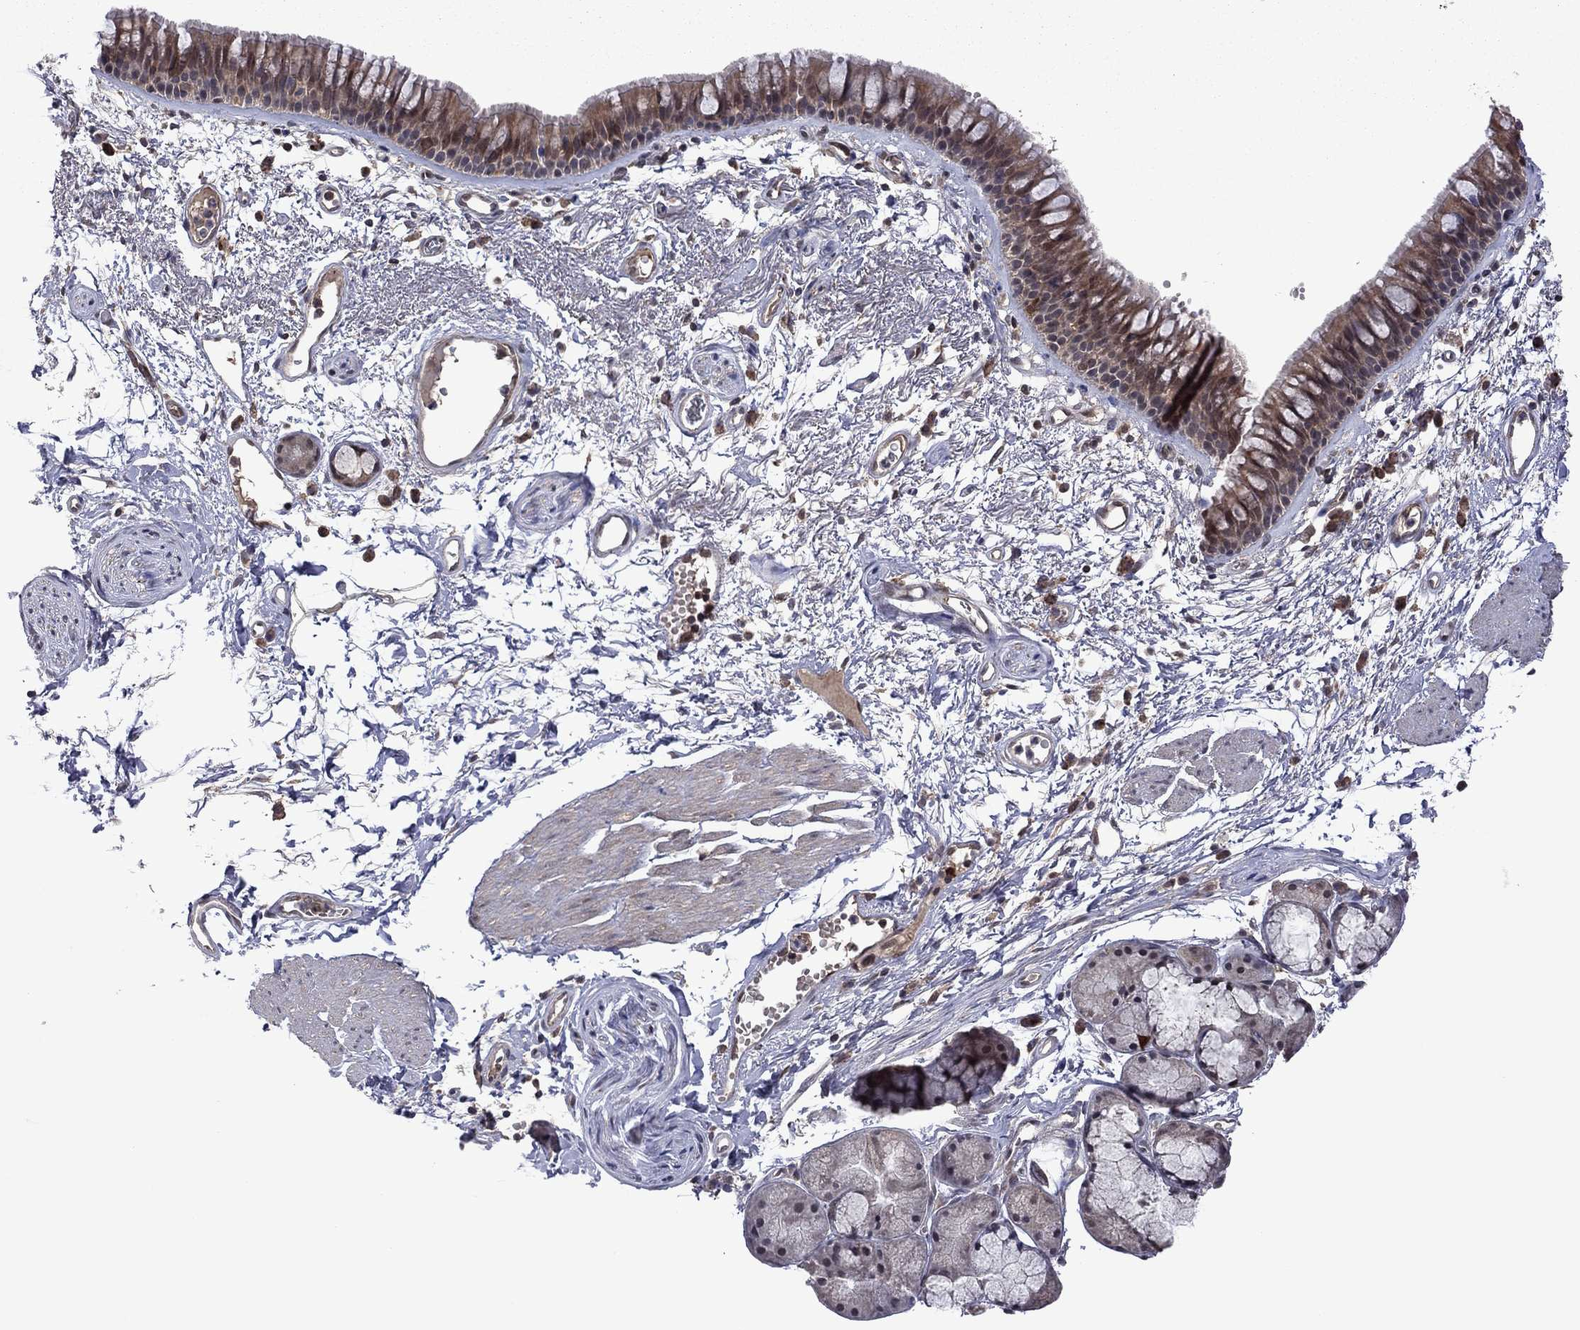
{"staining": {"intensity": "moderate", "quantity": ">75%", "location": "cytoplasmic/membranous"}, "tissue": "bronchus", "cell_type": "Respiratory epithelial cells", "image_type": "normal", "snomed": [{"axis": "morphology", "description": "Normal tissue, NOS"}, {"axis": "topography", "description": "Cartilage tissue"}, {"axis": "topography", "description": "Bronchus"}], "caption": "Bronchus stained with DAB (3,3'-diaminobenzidine) immunohistochemistry (IHC) displays medium levels of moderate cytoplasmic/membranous expression in about >75% of respiratory epithelial cells. (brown staining indicates protein expression, while blue staining denotes nuclei).", "gene": "GPAA1", "patient": {"sex": "male", "age": 66}}